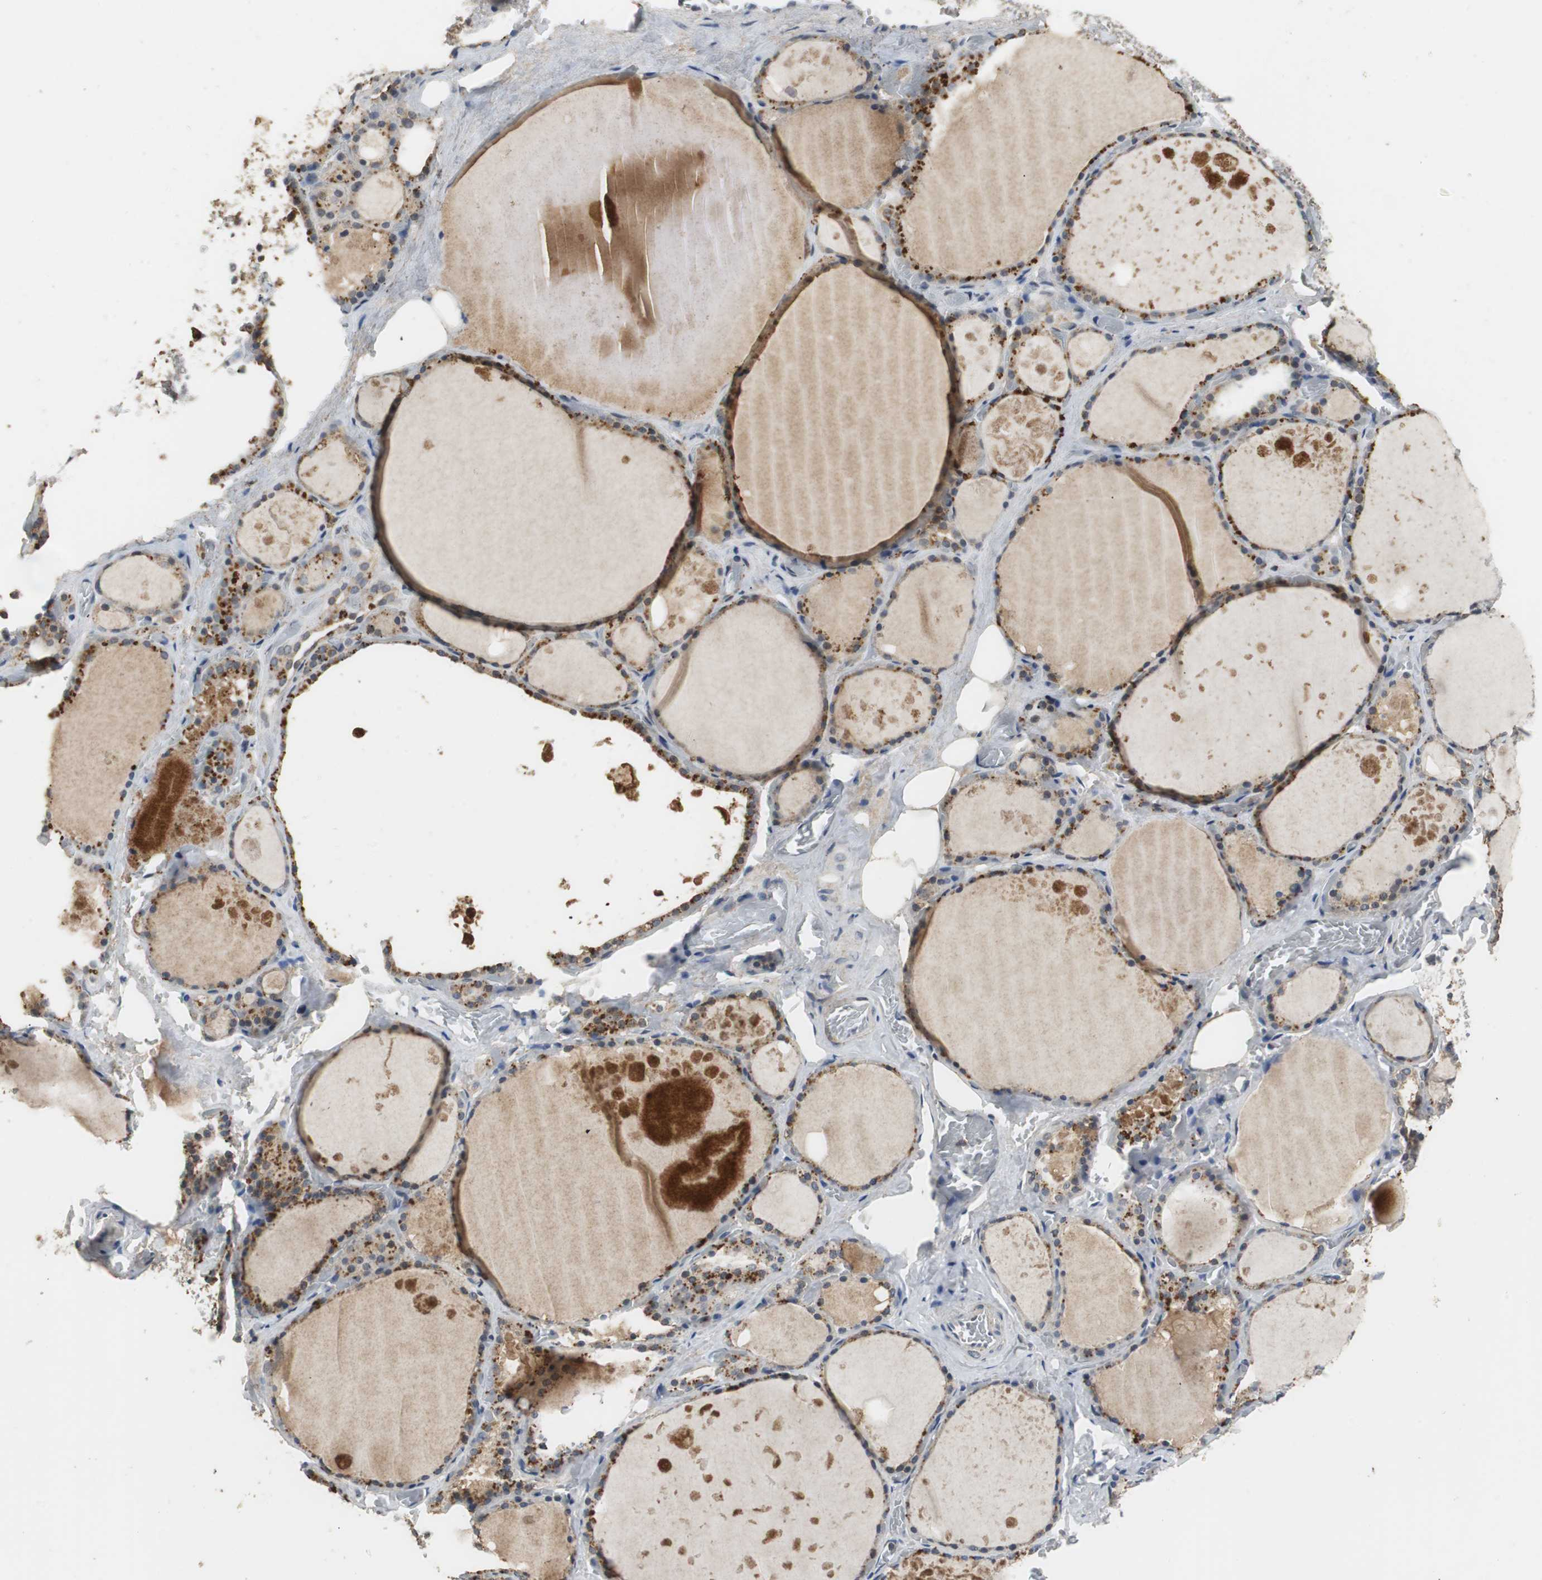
{"staining": {"intensity": "moderate", "quantity": "25%-75%", "location": "cytoplasmic/membranous"}, "tissue": "thyroid gland", "cell_type": "Glandular cells", "image_type": "normal", "snomed": [{"axis": "morphology", "description": "Normal tissue, NOS"}, {"axis": "topography", "description": "Thyroid gland"}], "caption": "IHC photomicrograph of normal thyroid gland stained for a protein (brown), which exhibits medium levels of moderate cytoplasmic/membranous expression in about 25%-75% of glandular cells.", "gene": "VBP1", "patient": {"sex": "male", "age": 61}}